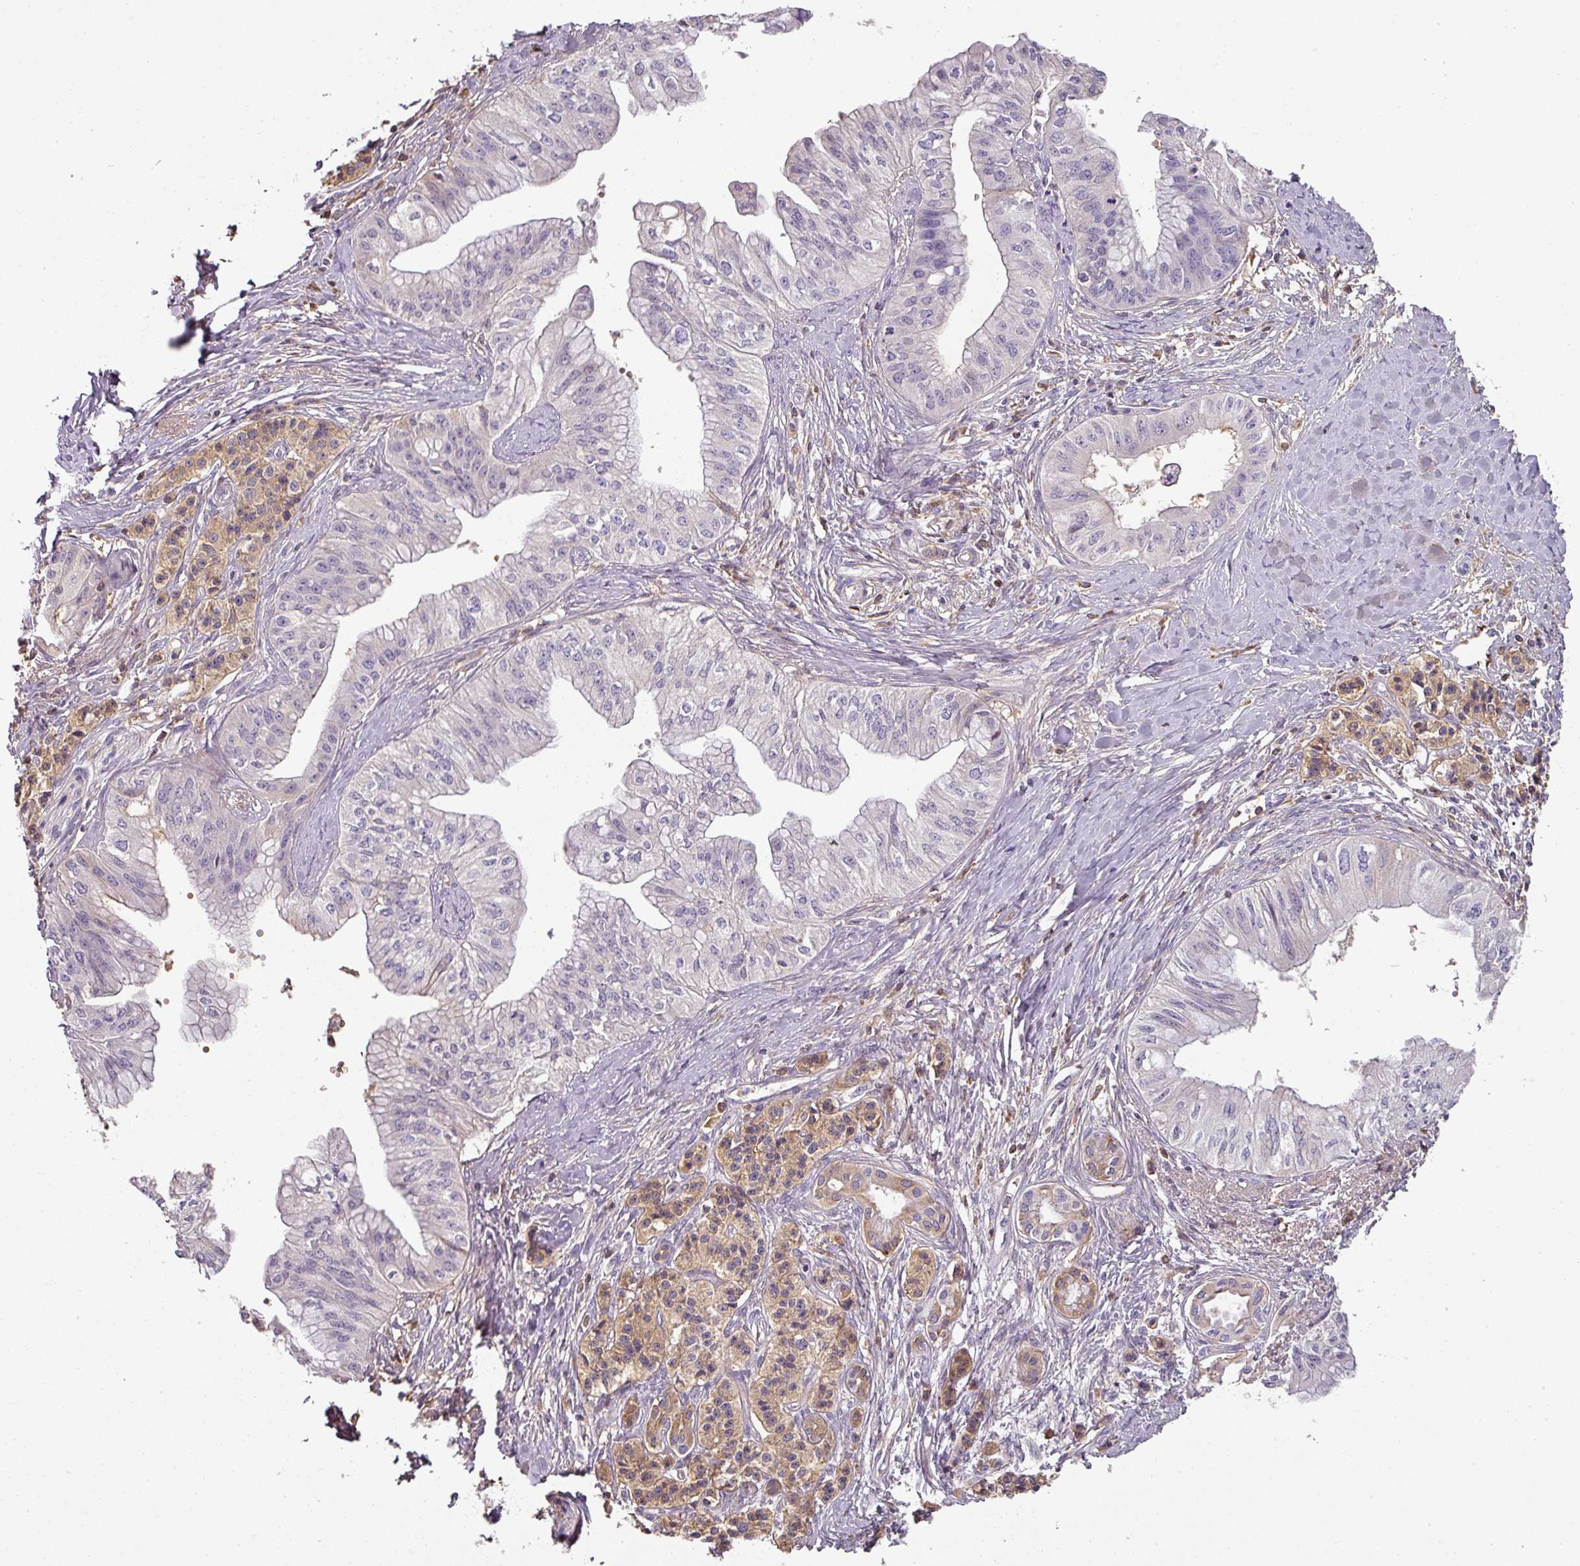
{"staining": {"intensity": "negative", "quantity": "none", "location": "none"}, "tissue": "pancreatic cancer", "cell_type": "Tumor cells", "image_type": "cancer", "snomed": [{"axis": "morphology", "description": "Adenocarcinoma, NOS"}, {"axis": "topography", "description": "Pancreas"}], "caption": "Histopathology image shows no significant protein staining in tumor cells of adenocarcinoma (pancreatic).", "gene": "CCZ1", "patient": {"sex": "male", "age": 71}}